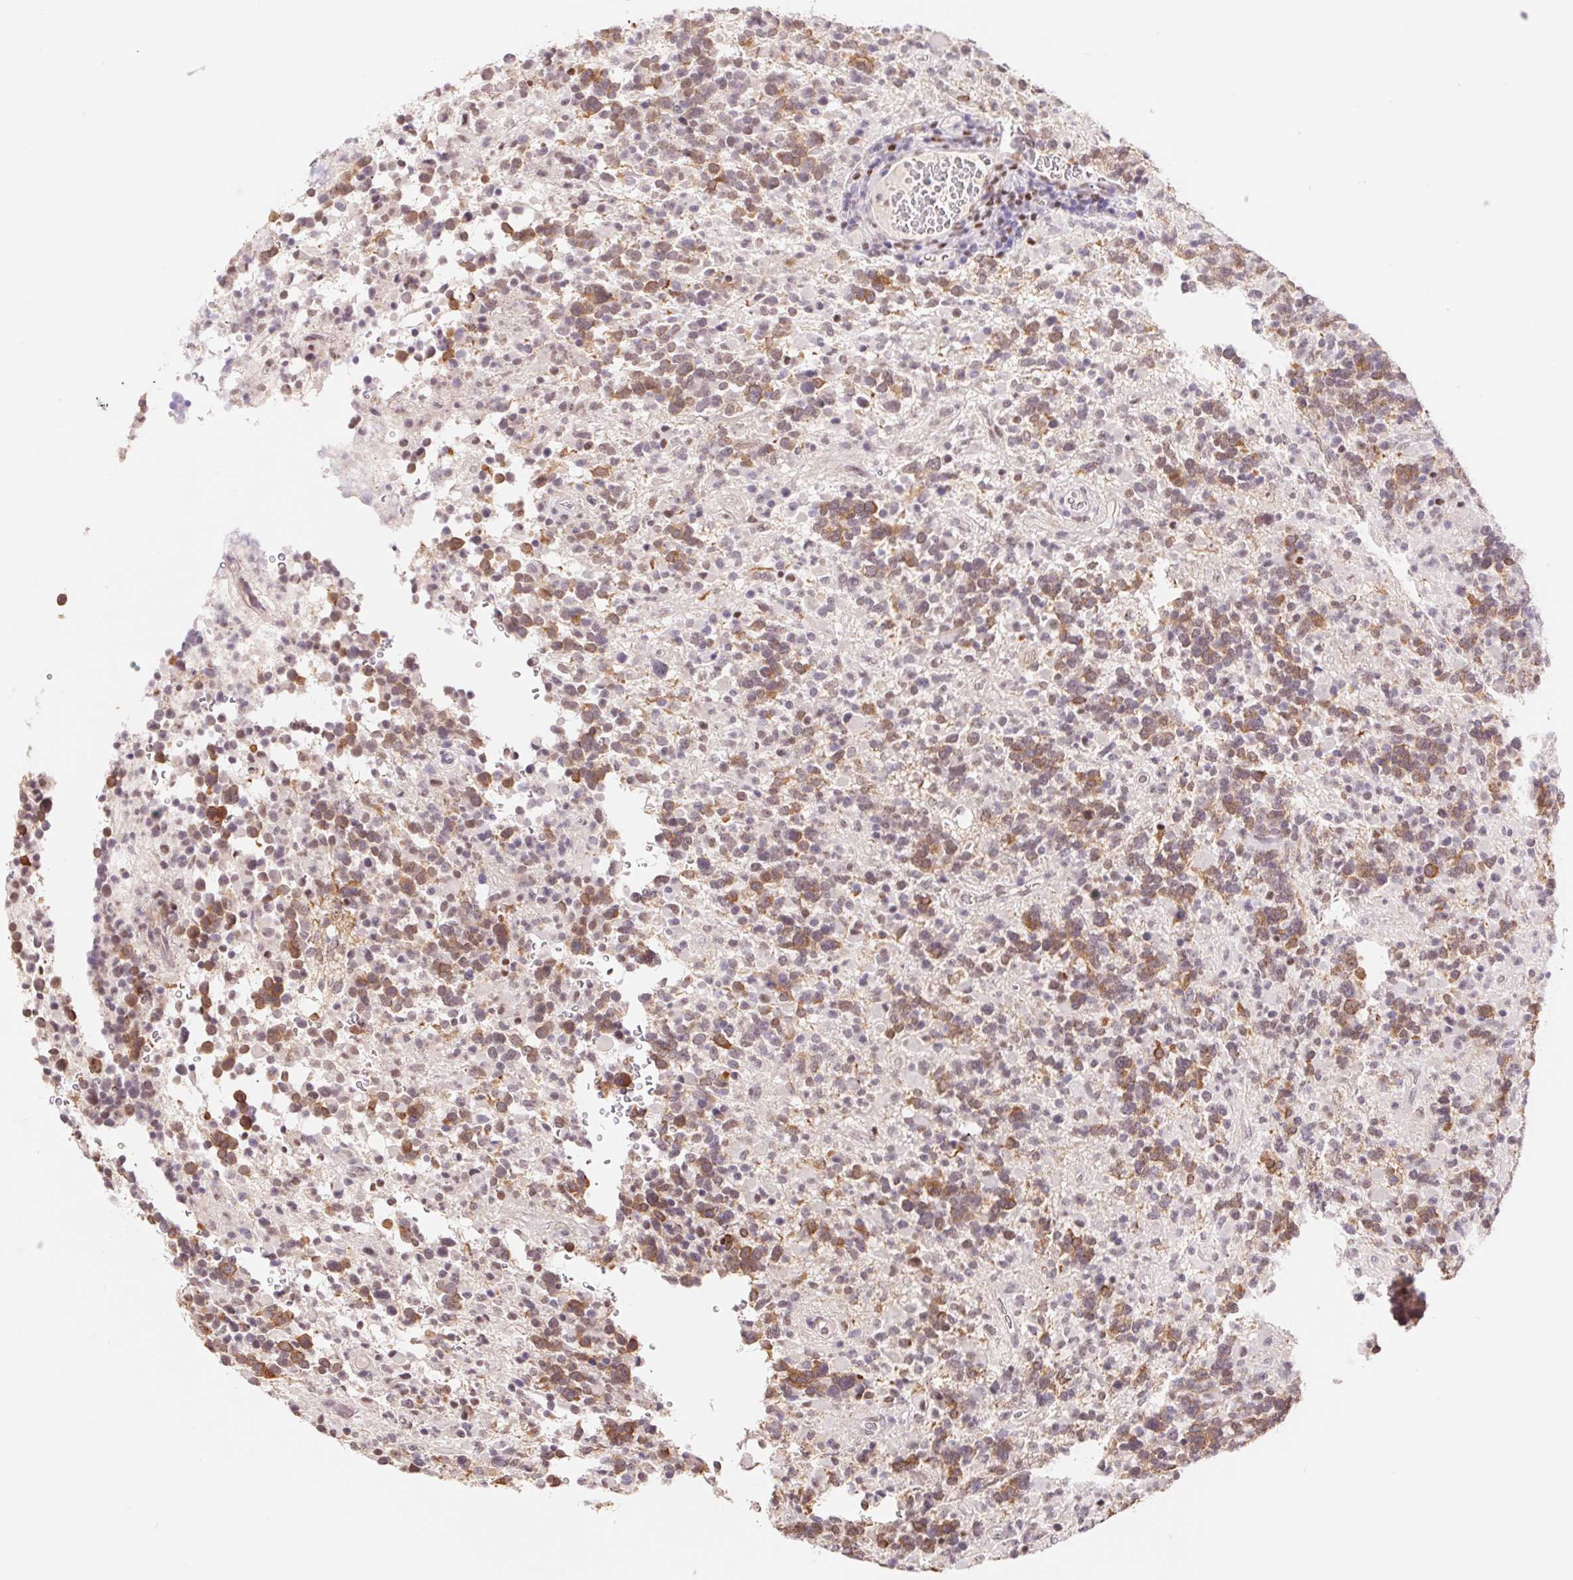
{"staining": {"intensity": "moderate", "quantity": "25%-75%", "location": "cytoplasmic/membranous,nuclear"}, "tissue": "glioma", "cell_type": "Tumor cells", "image_type": "cancer", "snomed": [{"axis": "morphology", "description": "Glioma, malignant, High grade"}, {"axis": "topography", "description": "Brain"}], "caption": "A brown stain highlights moderate cytoplasmic/membranous and nuclear positivity of a protein in glioma tumor cells.", "gene": "TRERF1", "patient": {"sex": "female", "age": 40}}